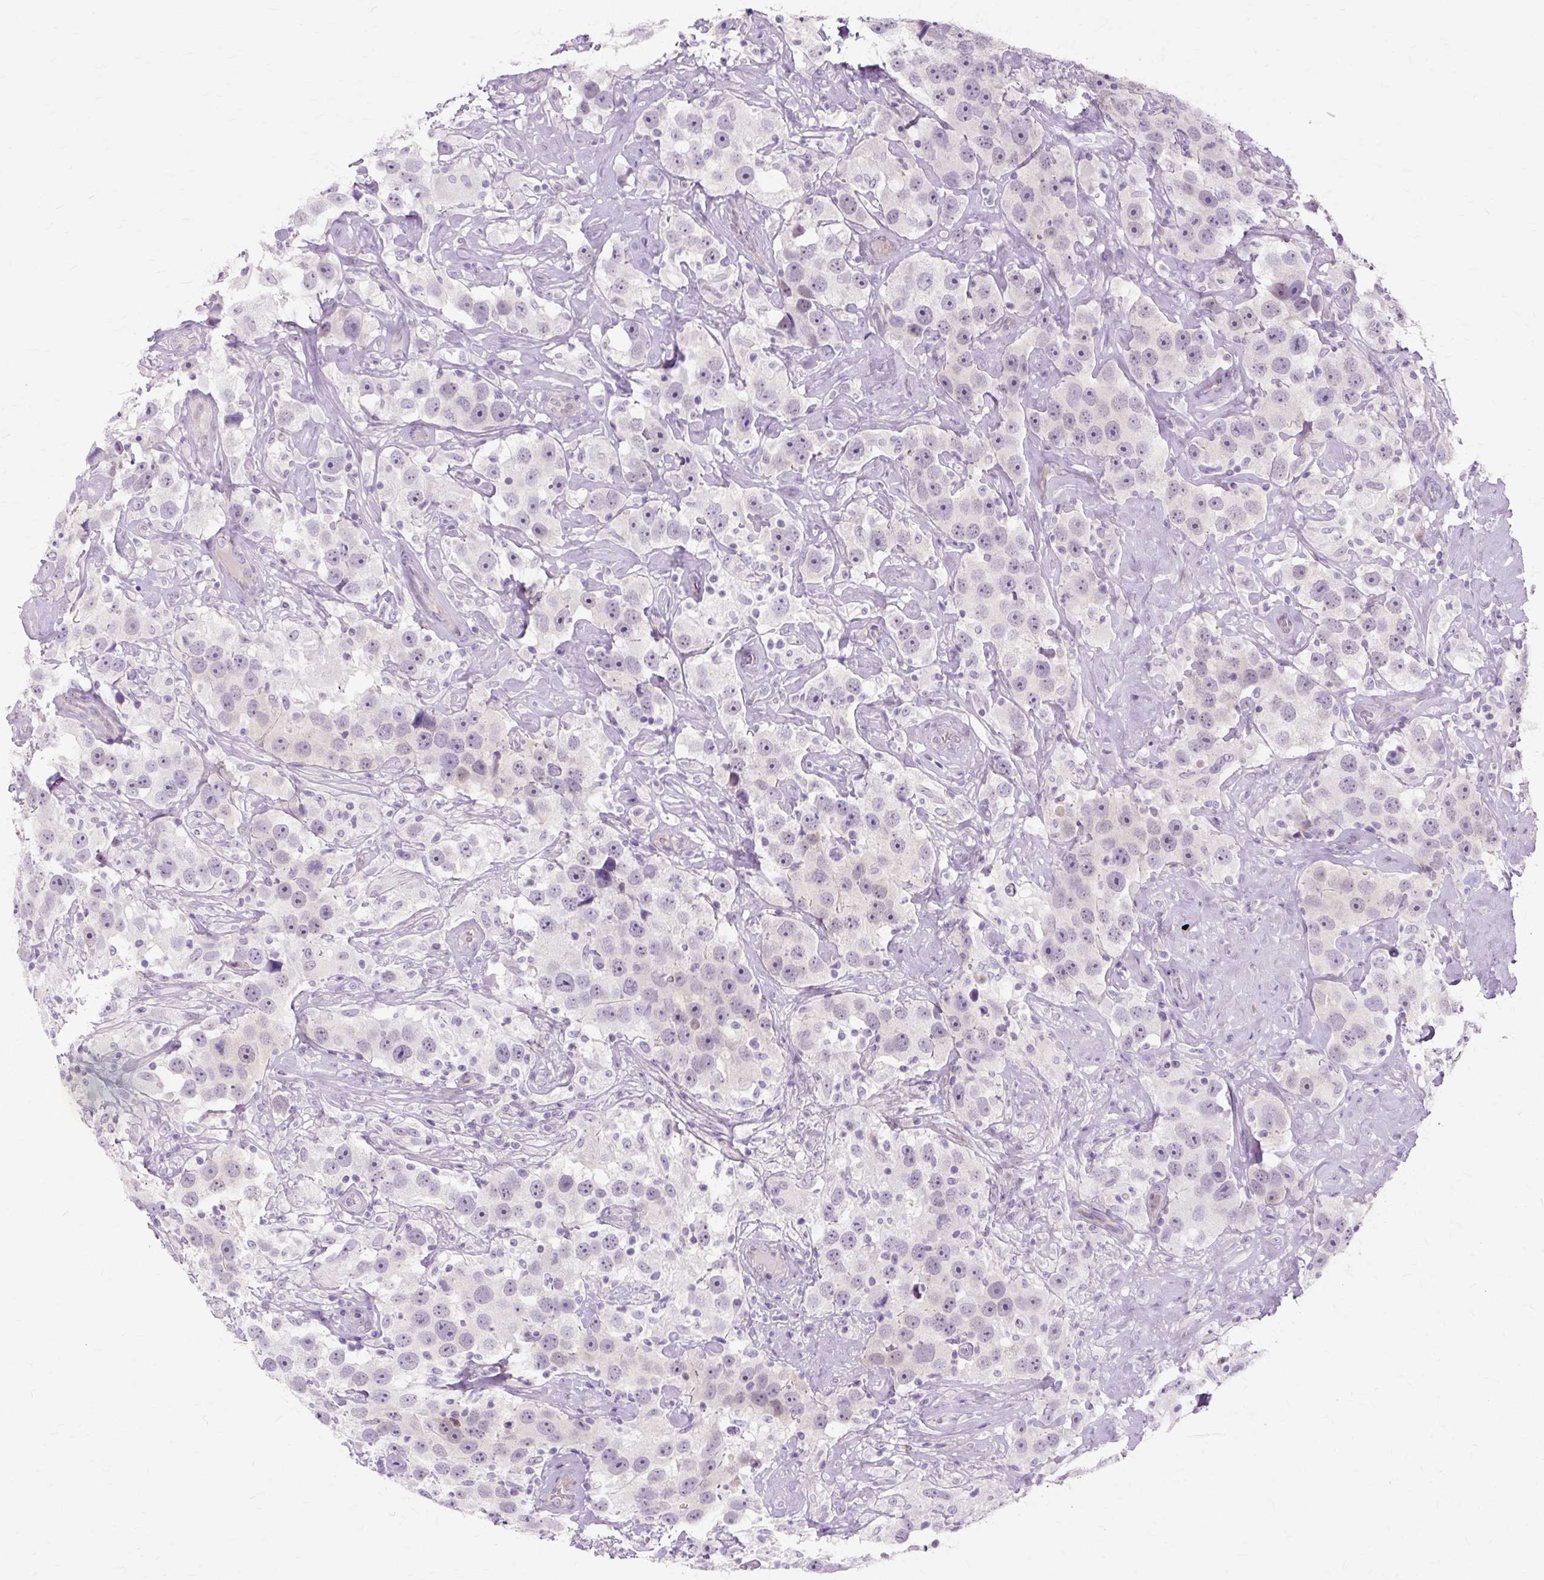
{"staining": {"intensity": "negative", "quantity": "none", "location": "none"}, "tissue": "testis cancer", "cell_type": "Tumor cells", "image_type": "cancer", "snomed": [{"axis": "morphology", "description": "Seminoma, NOS"}, {"axis": "topography", "description": "Testis"}], "caption": "Testis cancer was stained to show a protein in brown. There is no significant expression in tumor cells. Brightfield microscopy of immunohistochemistry stained with DAB (3,3'-diaminobenzidine) (brown) and hematoxylin (blue), captured at high magnification.", "gene": "ZNF35", "patient": {"sex": "male", "age": 49}}